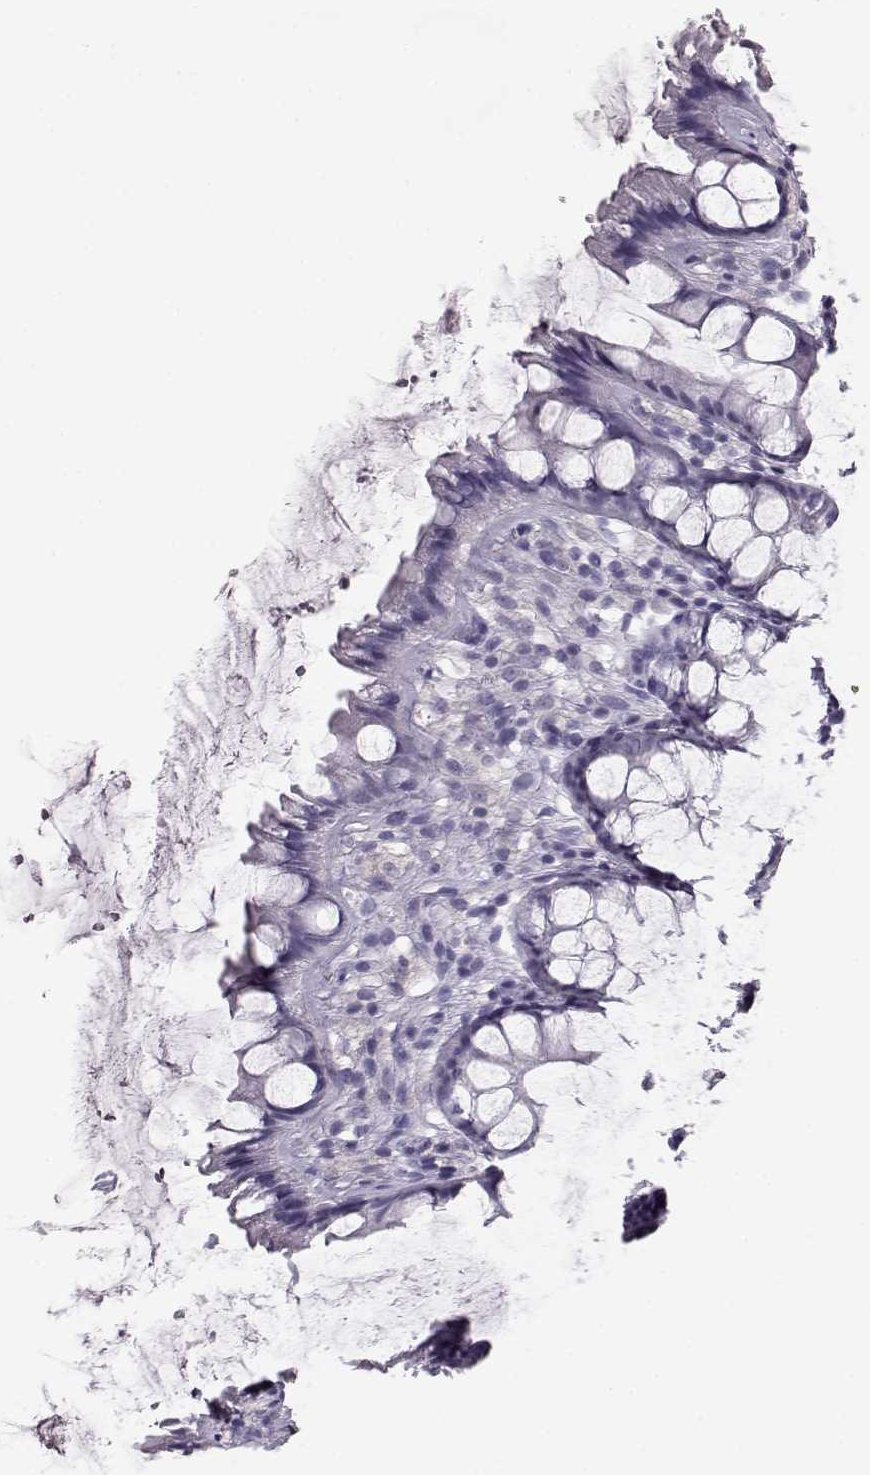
{"staining": {"intensity": "negative", "quantity": "none", "location": "none"}, "tissue": "rectum", "cell_type": "Glandular cells", "image_type": "normal", "snomed": [{"axis": "morphology", "description": "Normal tissue, NOS"}, {"axis": "topography", "description": "Rectum"}], "caption": "A histopathology image of rectum stained for a protein exhibits no brown staining in glandular cells.", "gene": "ELOVL5", "patient": {"sex": "female", "age": 62}}